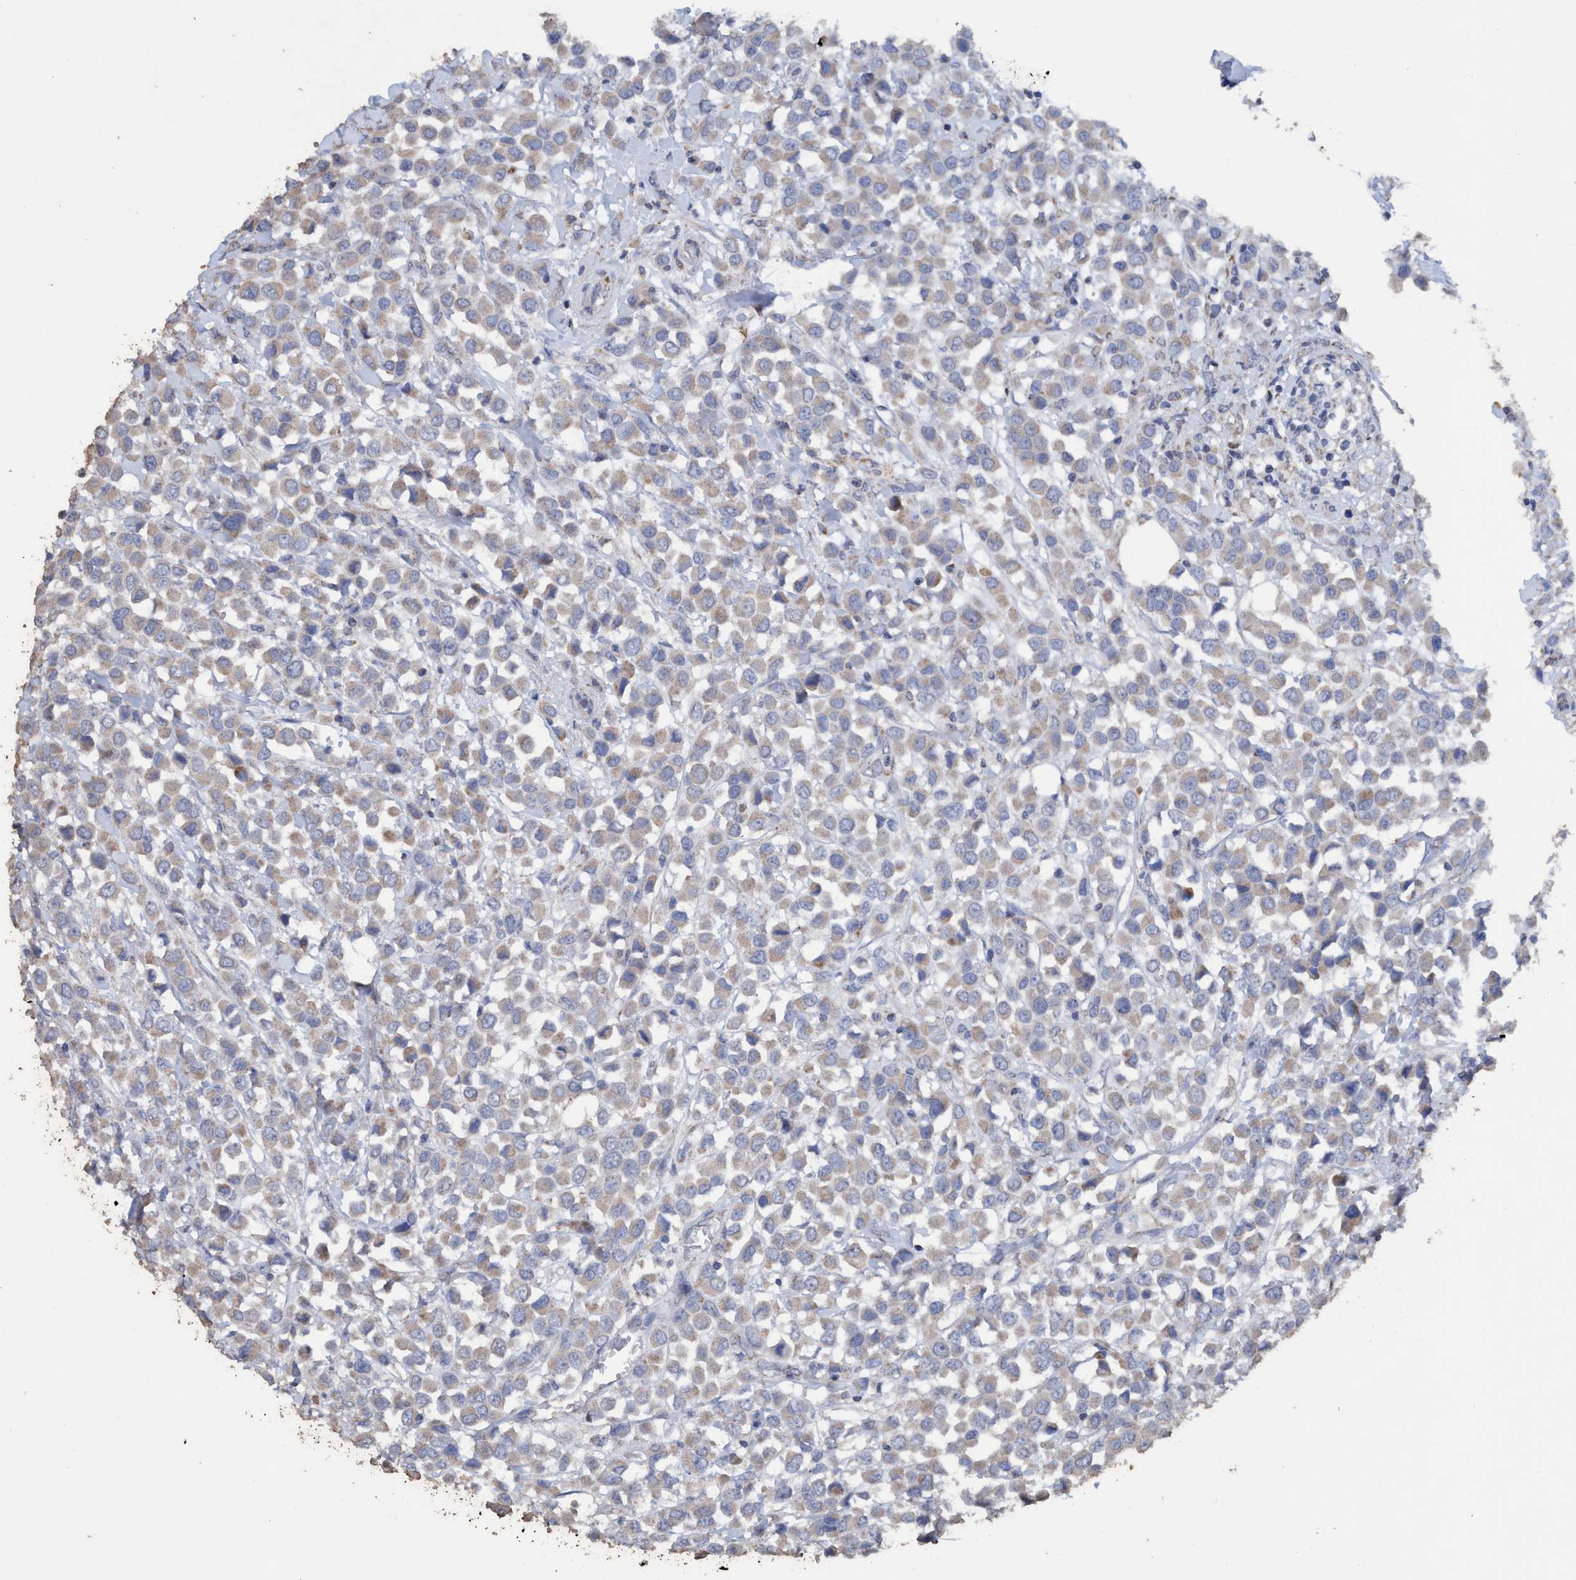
{"staining": {"intensity": "weak", "quantity": ">75%", "location": "cytoplasmic/membranous"}, "tissue": "breast cancer", "cell_type": "Tumor cells", "image_type": "cancer", "snomed": [{"axis": "morphology", "description": "Duct carcinoma"}, {"axis": "topography", "description": "Breast"}], "caption": "Immunohistochemistry (IHC) of human breast cancer (infiltrating ductal carcinoma) reveals low levels of weak cytoplasmic/membranous positivity in approximately >75% of tumor cells.", "gene": "RSAD1", "patient": {"sex": "female", "age": 61}}